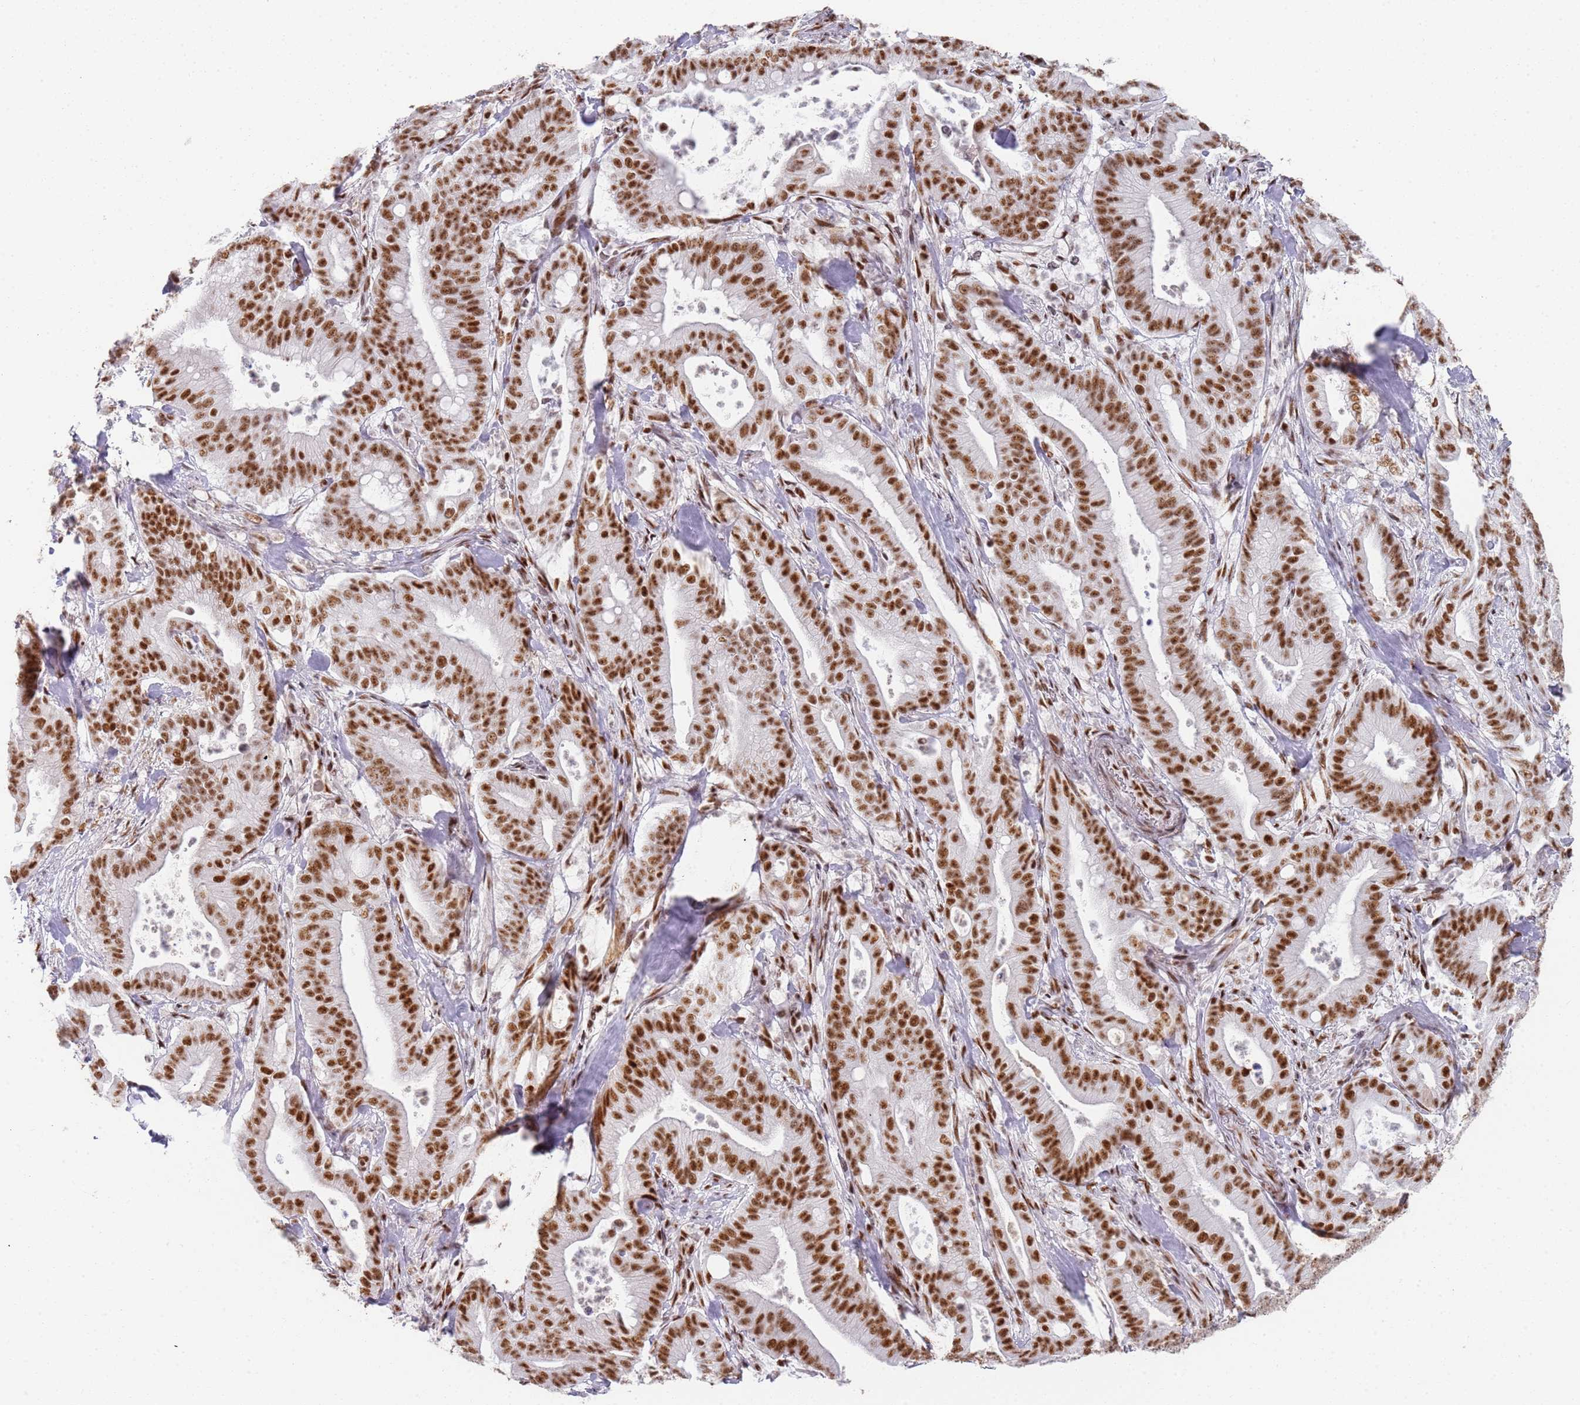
{"staining": {"intensity": "strong", "quantity": ">75%", "location": "nuclear"}, "tissue": "pancreatic cancer", "cell_type": "Tumor cells", "image_type": "cancer", "snomed": [{"axis": "morphology", "description": "Adenocarcinoma, NOS"}, {"axis": "topography", "description": "Pancreas"}], "caption": "This histopathology image shows IHC staining of adenocarcinoma (pancreatic), with high strong nuclear expression in about >75% of tumor cells.", "gene": "AKAP8L", "patient": {"sex": "male", "age": 71}}